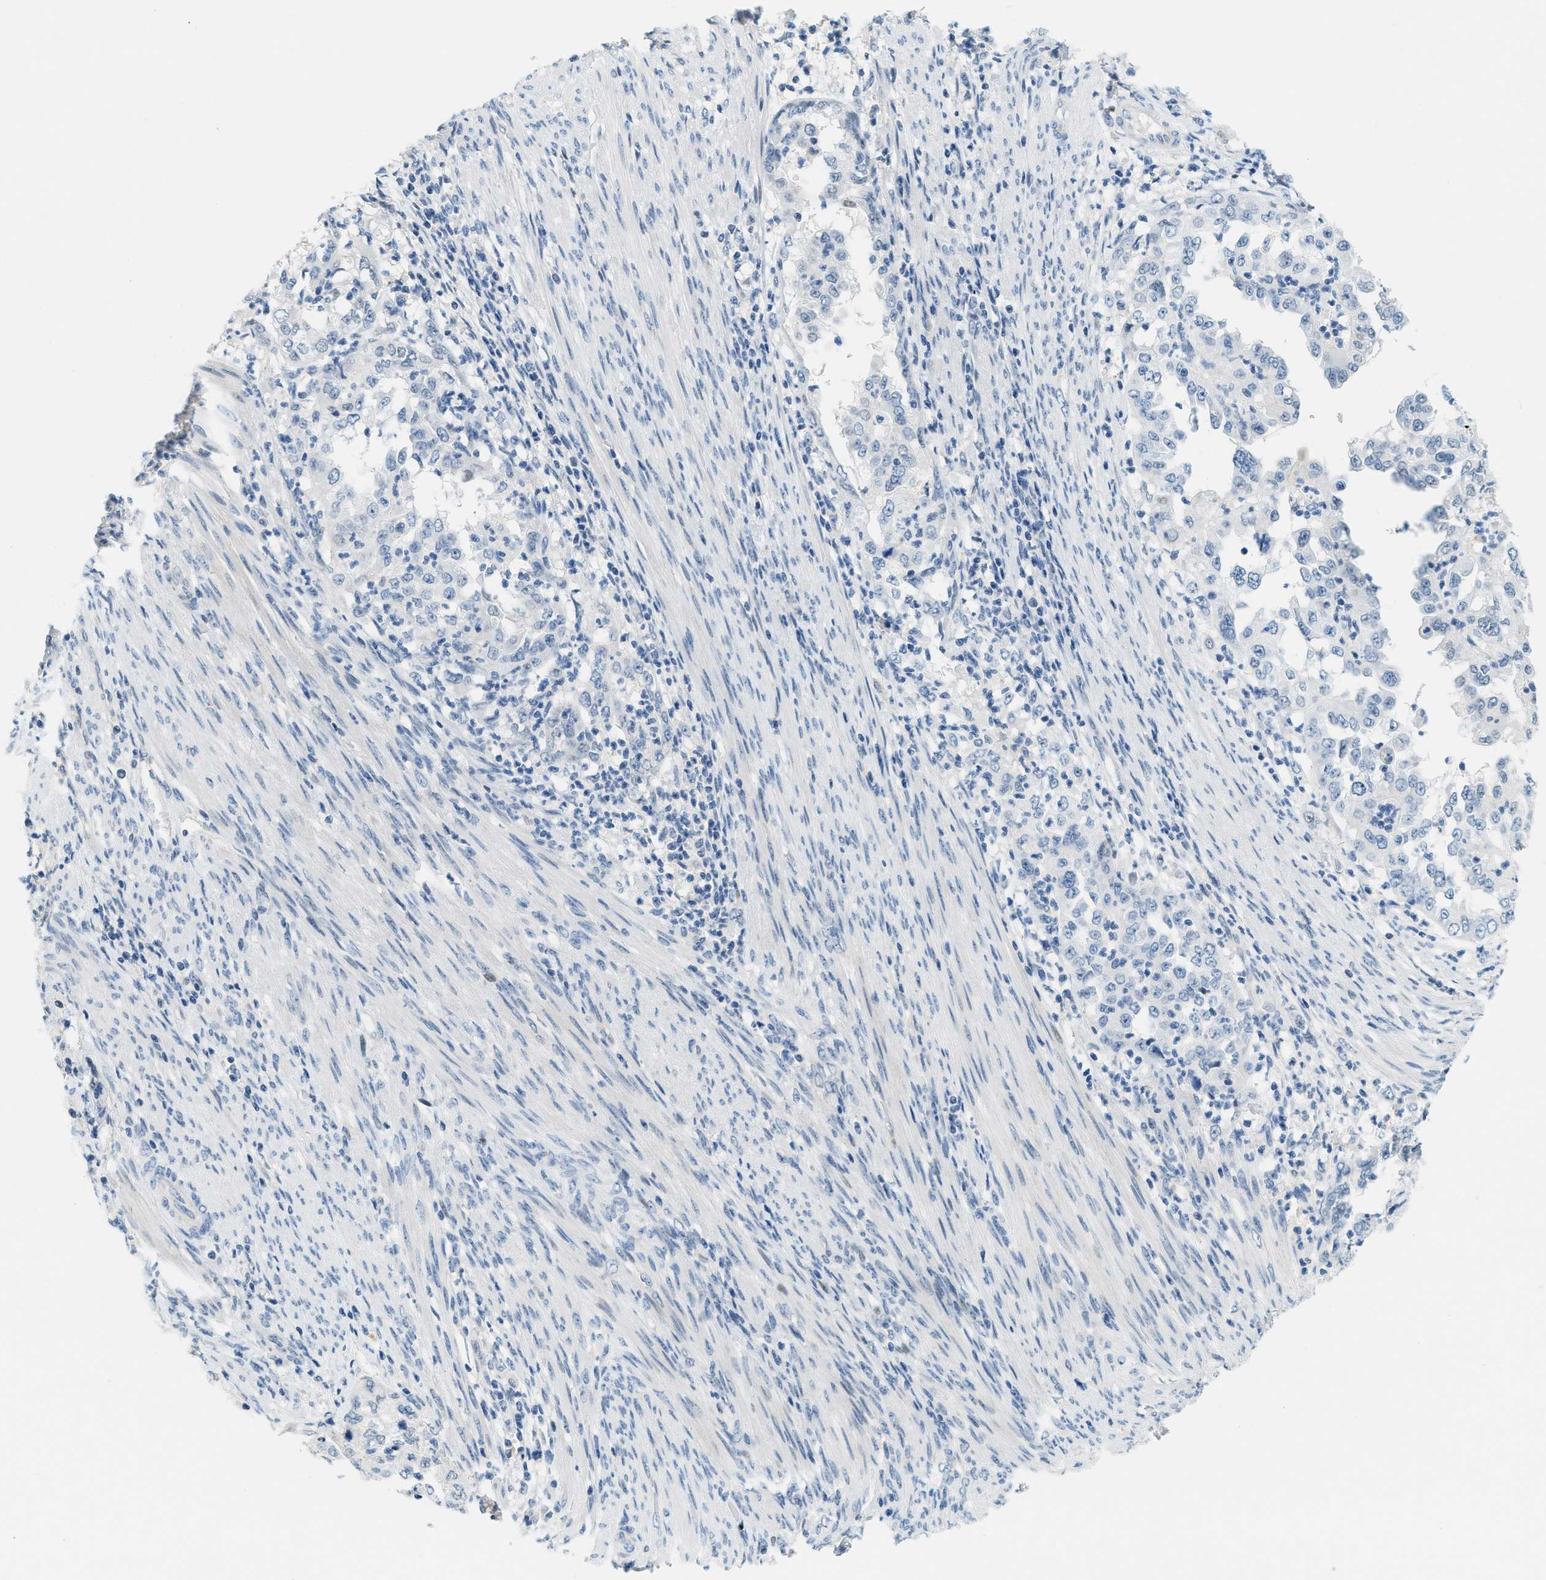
{"staining": {"intensity": "negative", "quantity": "none", "location": "none"}, "tissue": "endometrial cancer", "cell_type": "Tumor cells", "image_type": "cancer", "snomed": [{"axis": "morphology", "description": "Adenocarcinoma, NOS"}, {"axis": "topography", "description": "Endometrium"}], "caption": "Immunohistochemistry of human endometrial cancer demonstrates no positivity in tumor cells.", "gene": "CYP4X1", "patient": {"sex": "female", "age": 85}}